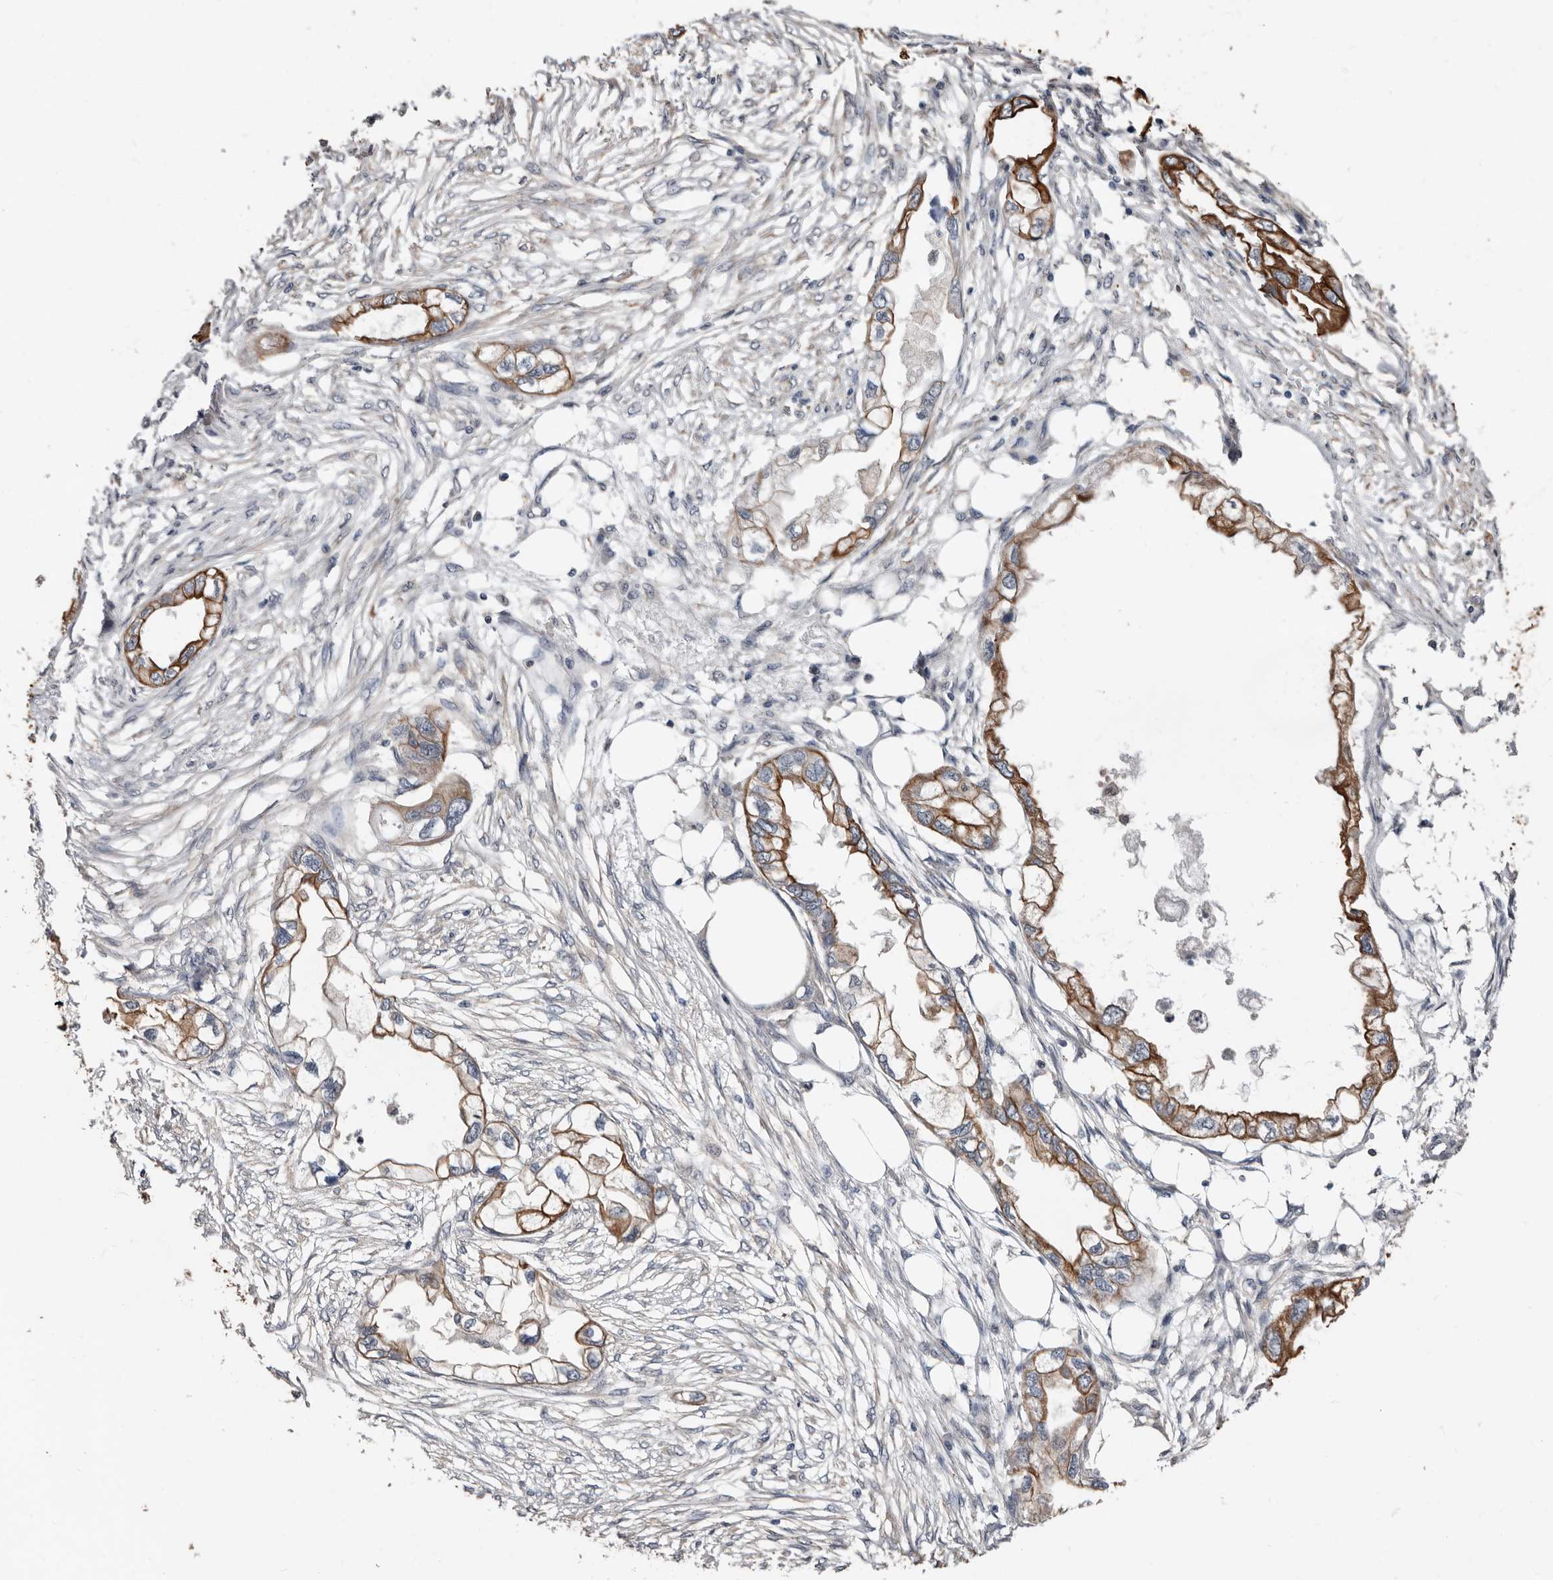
{"staining": {"intensity": "strong", "quantity": ">75%", "location": "cytoplasmic/membranous"}, "tissue": "endometrial cancer", "cell_type": "Tumor cells", "image_type": "cancer", "snomed": [{"axis": "morphology", "description": "Adenocarcinoma, NOS"}, {"axis": "morphology", "description": "Adenocarcinoma, metastatic, NOS"}, {"axis": "topography", "description": "Adipose tissue"}, {"axis": "topography", "description": "Endometrium"}], "caption": "Immunohistochemical staining of human endometrial cancer exhibits high levels of strong cytoplasmic/membranous protein expression in approximately >75% of tumor cells.", "gene": "MRPL18", "patient": {"sex": "female", "age": 67}}